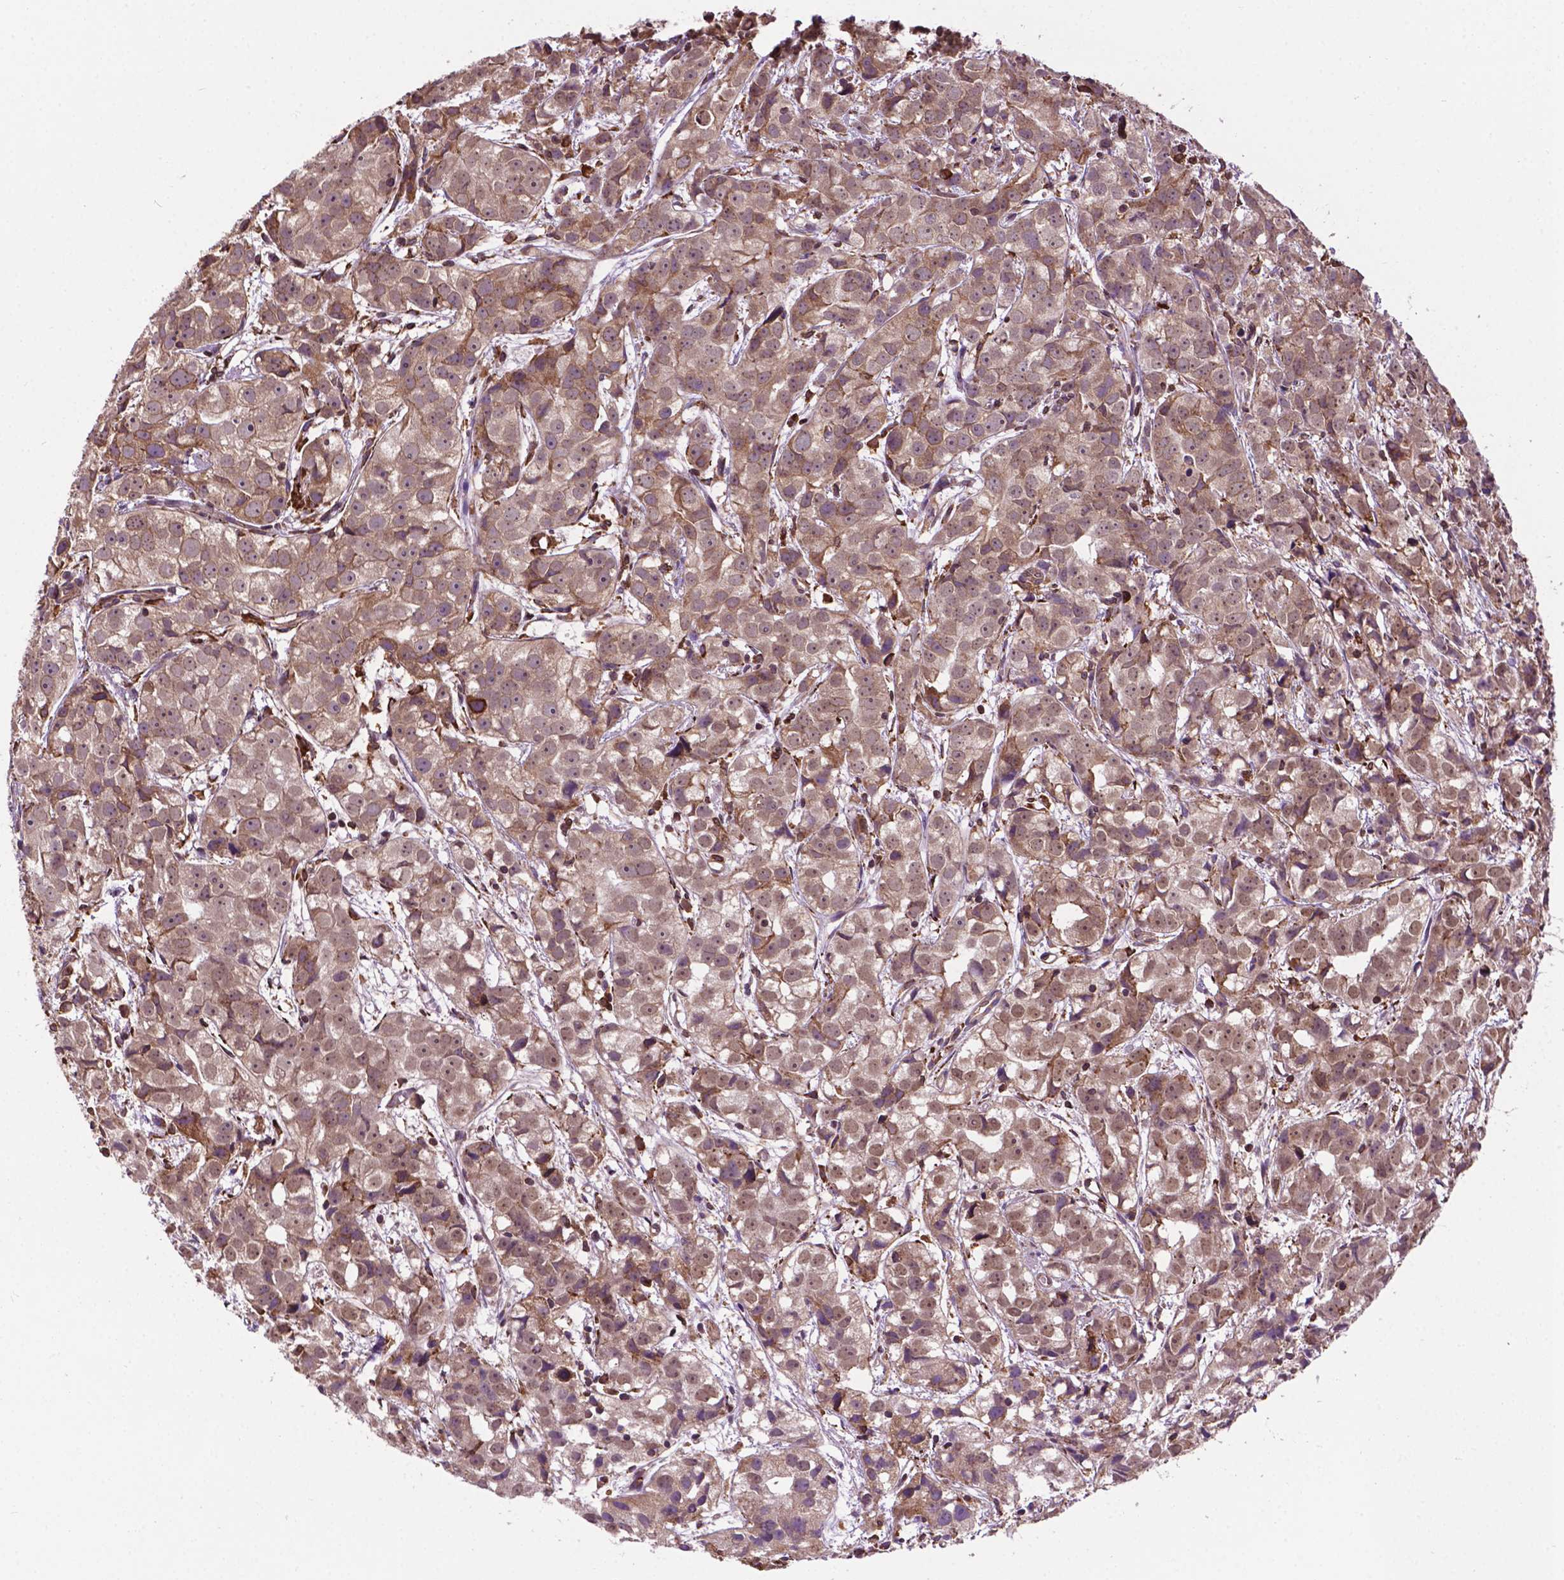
{"staining": {"intensity": "moderate", "quantity": ">75%", "location": "nuclear"}, "tissue": "prostate cancer", "cell_type": "Tumor cells", "image_type": "cancer", "snomed": [{"axis": "morphology", "description": "Adenocarcinoma, High grade"}, {"axis": "topography", "description": "Prostate"}], "caption": "Immunohistochemistry of prostate cancer (high-grade adenocarcinoma) shows medium levels of moderate nuclear positivity in about >75% of tumor cells.", "gene": "GANAB", "patient": {"sex": "male", "age": 68}}